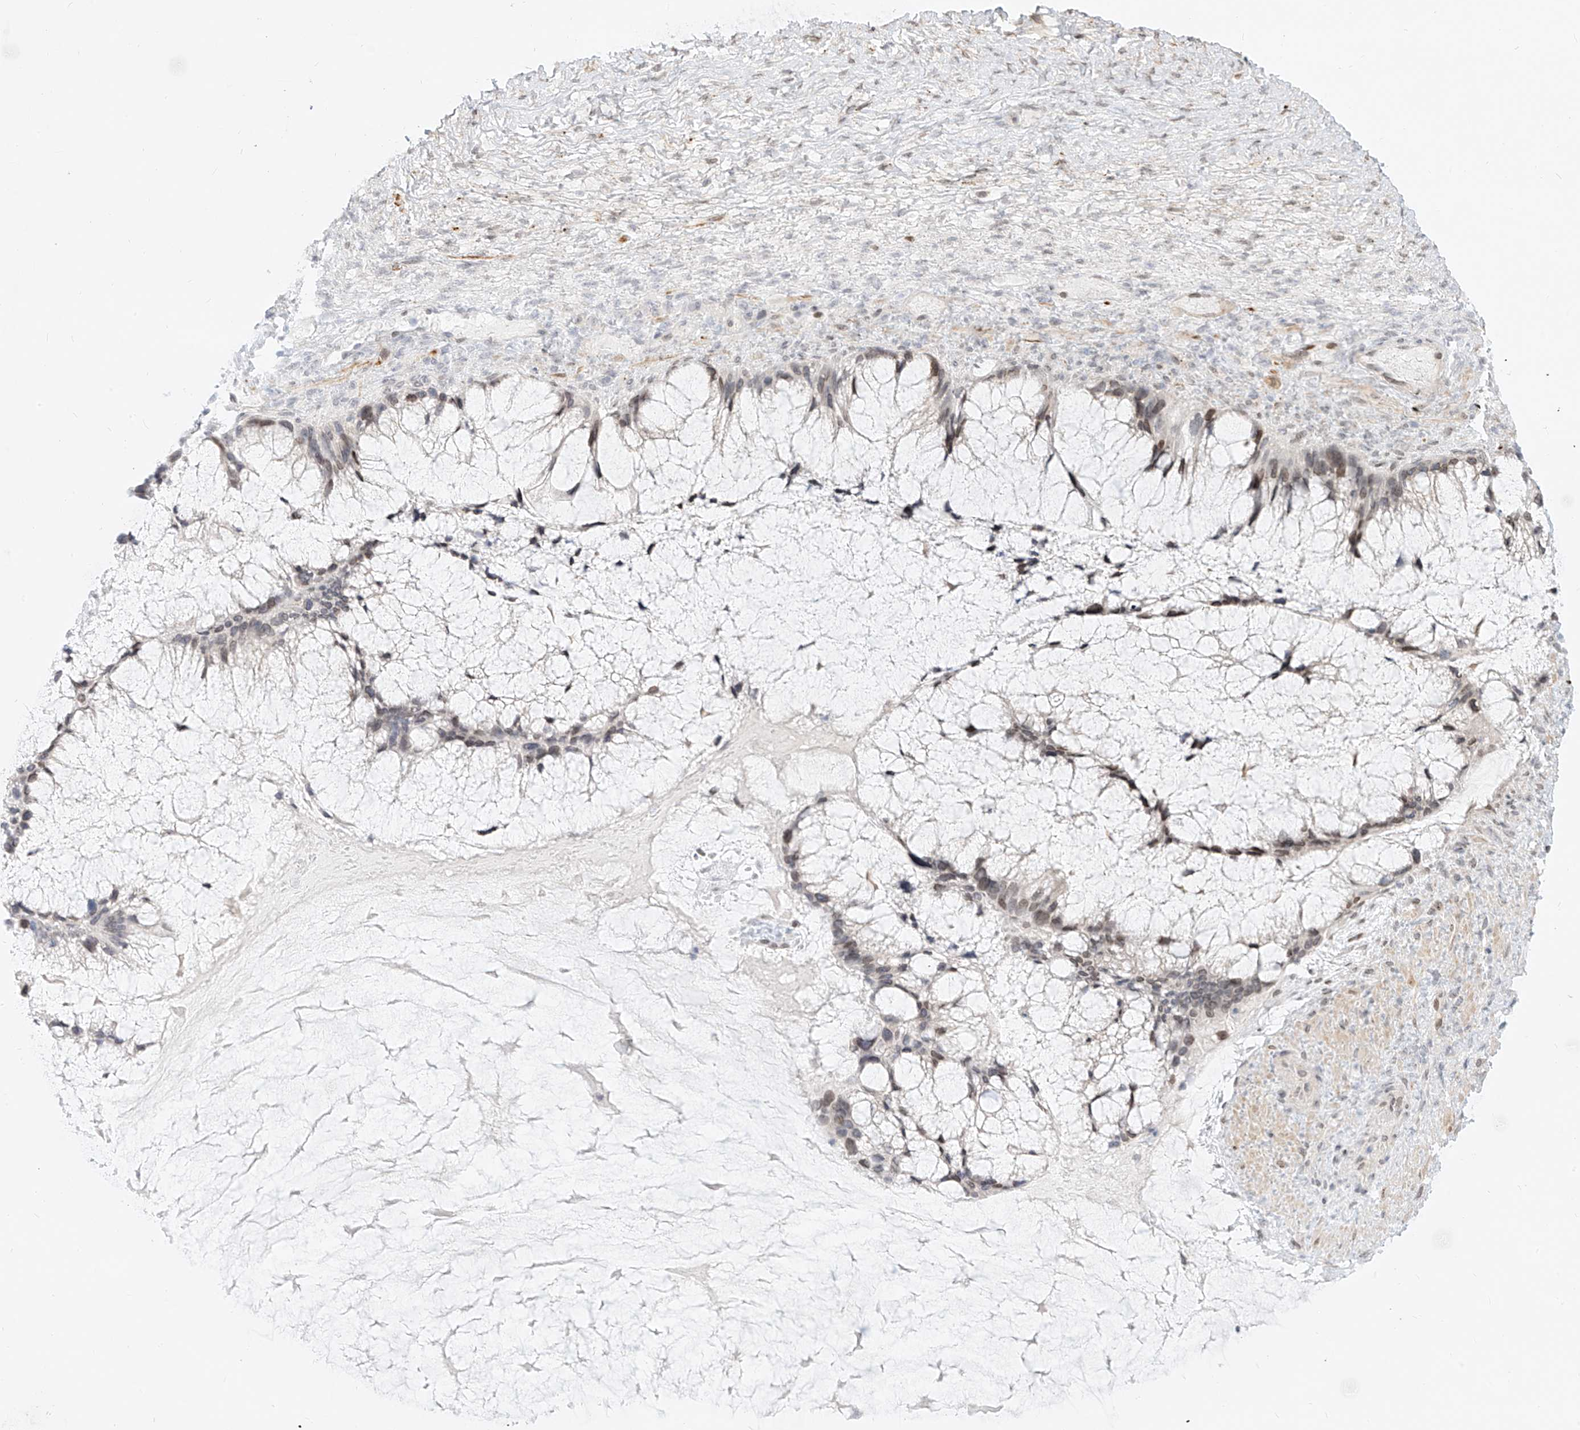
{"staining": {"intensity": "weak", "quantity": "<25%", "location": "nuclear"}, "tissue": "ovarian cancer", "cell_type": "Tumor cells", "image_type": "cancer", "snomed": [{"axis": "morphology", "description": "Cystadenocarcinoma, mucinous, NOS"}, {"axis": "topography", "description": "Ovary"}], "caption": "The histopathology image reveals no significant positivity in tumor cells of ovarian mucinous cystadenocarcinoma. Brightfield microscopy of IHC stained with DAB (brown) and hematoxylin (blue), captured at high magnification.", "gene": "NHSL1", "patient": {"sex": "female", "age": 37}}